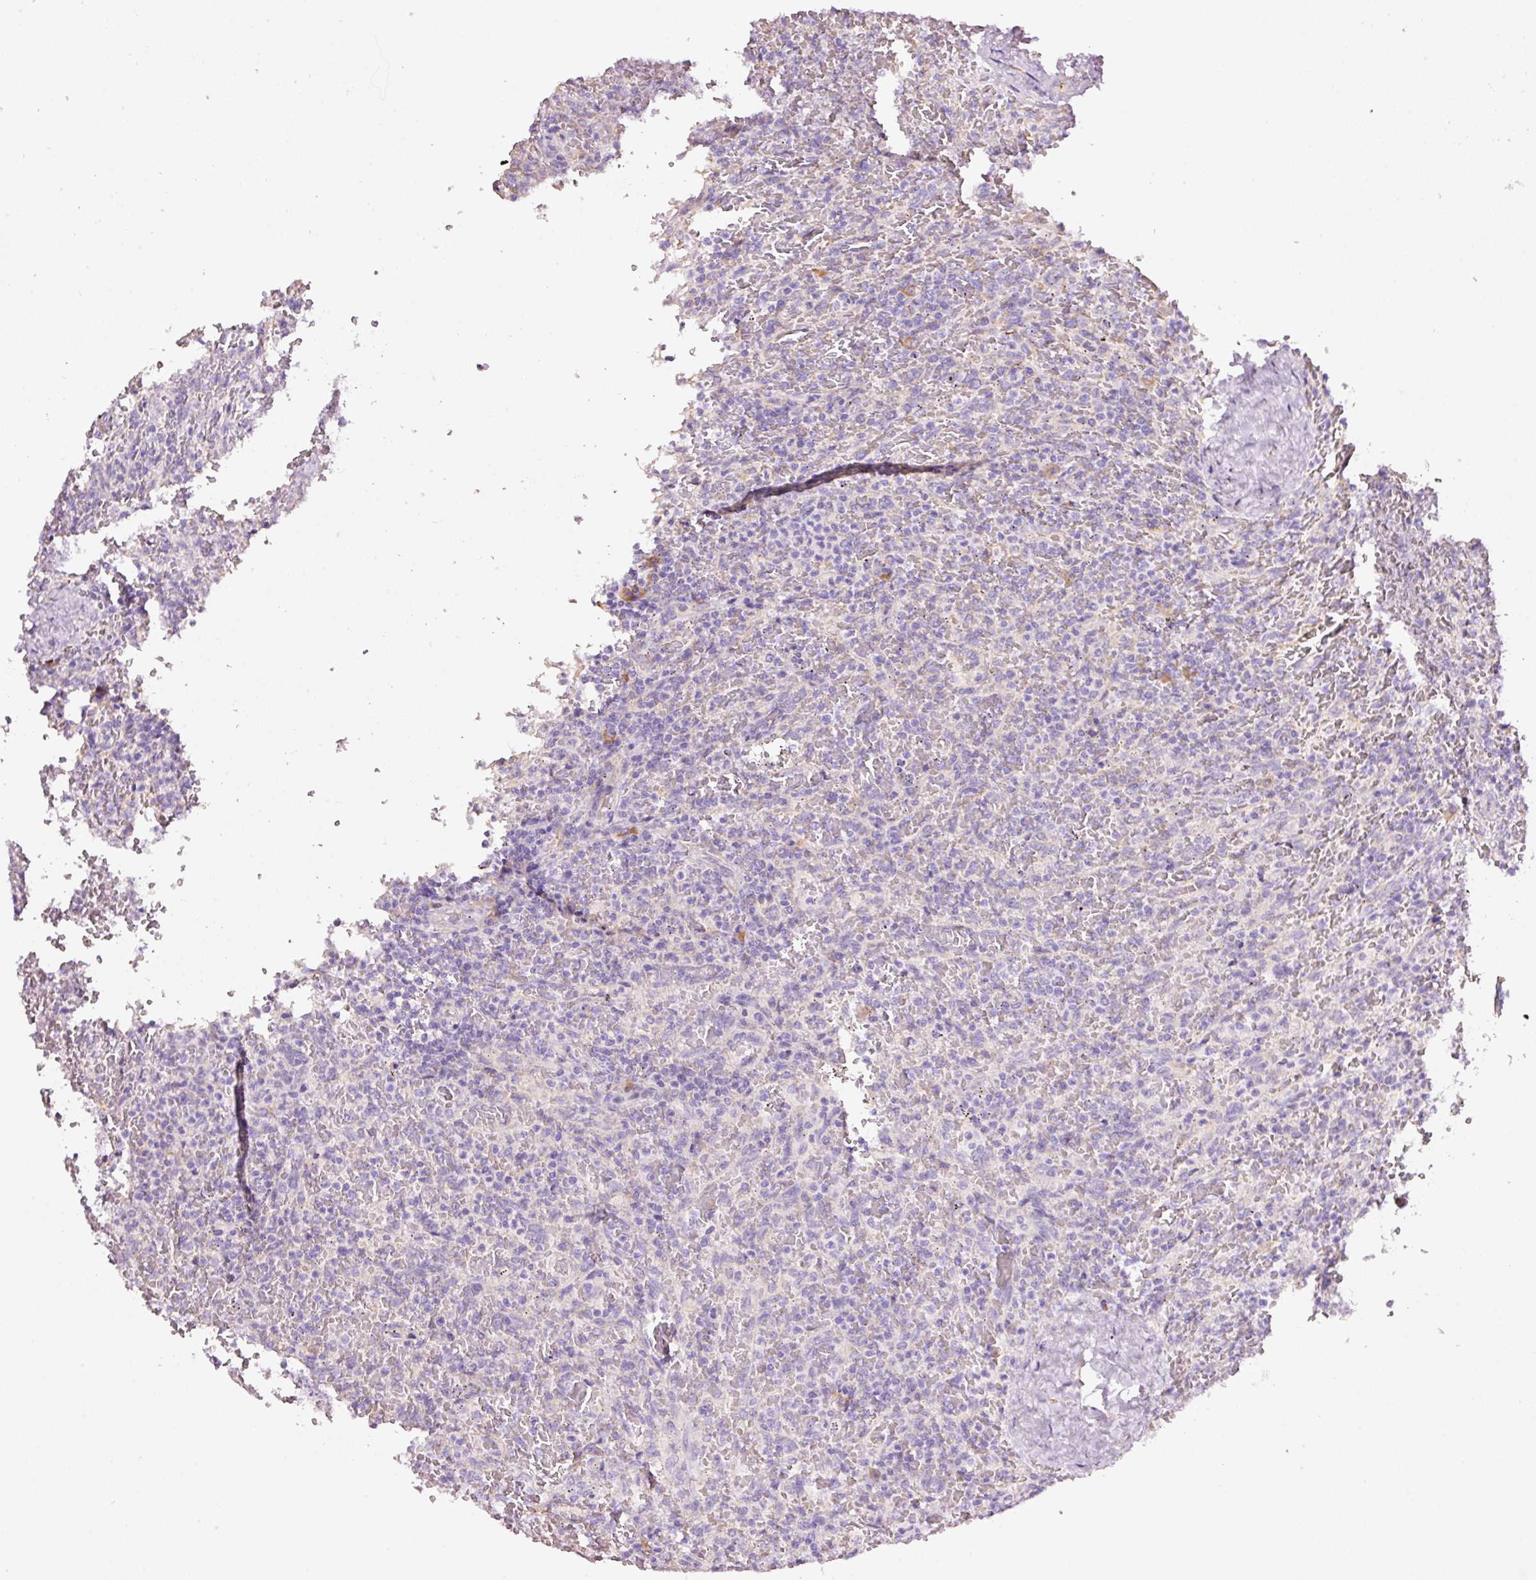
{"staining": {"intensity": "negative", "quantity": "none", "location": "none"}, "tissue": "lymphoma", "cell_type": "Tumor cells", "image_type": "cancer", "snomed": [{"axis": "morphology", "description": "Malignant lymphoma, non-Hodgkin's type, Low grade"}, {"axis": "topography", "description": "Spleen"}], "caption": "The IHC micrograph has no significant positivity in tumor cells of low-grade malignant lymphoma, non-Hodgkin's type tissue. (DAB (3,3'-diaminobenzidine) IHC with hematoxylin counter stain).", "gene": "GCG", "patient": {"sex": "female", "age": 64}}